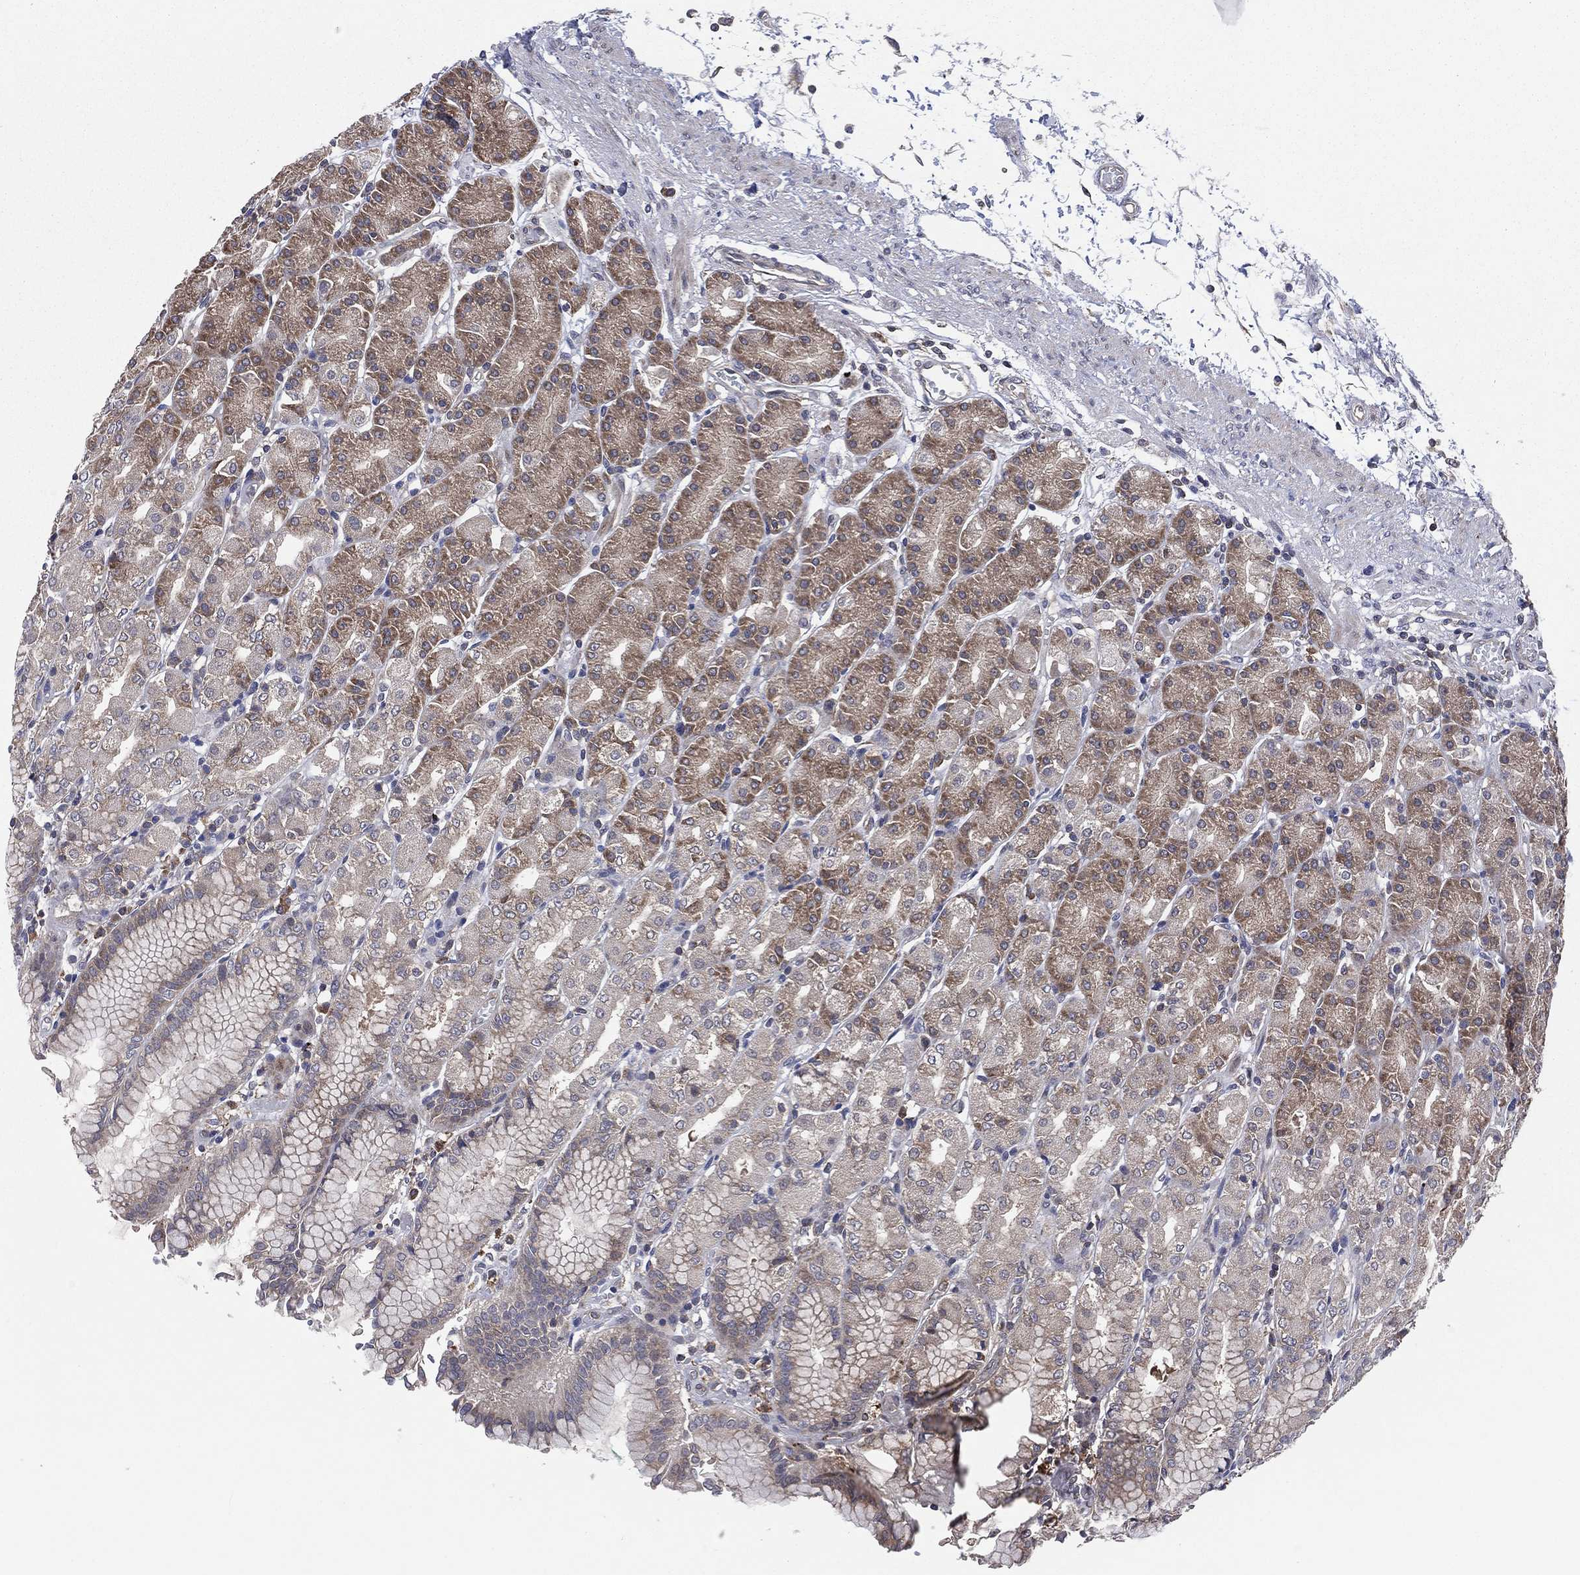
{"staining": {"intensity": "weak", "quantity": "25%-75%", "location": "cytoplasmic/membranous"}, "tissue": "stomach", "cell_type": "Glandular cells", "image_type": "normal", "snomed": [{"axis": "morphology", "description": "Normal tissue, NOS"}, {"axis": "morphology", "description": "Adenocarcinoma, NOS"}, {"axis": "topography", "description": "Stomach"}], "caption": "A high-resolution photomicrograph shows immunohistochemistry (IHC) staining of unremarkable stomach, which exhibits weak cytoplasmic/membranous positivity in approximately 25%-75% of glandular cells.", "gene": "C2orf76", "patient": {"sex": "female", "age": 81}}